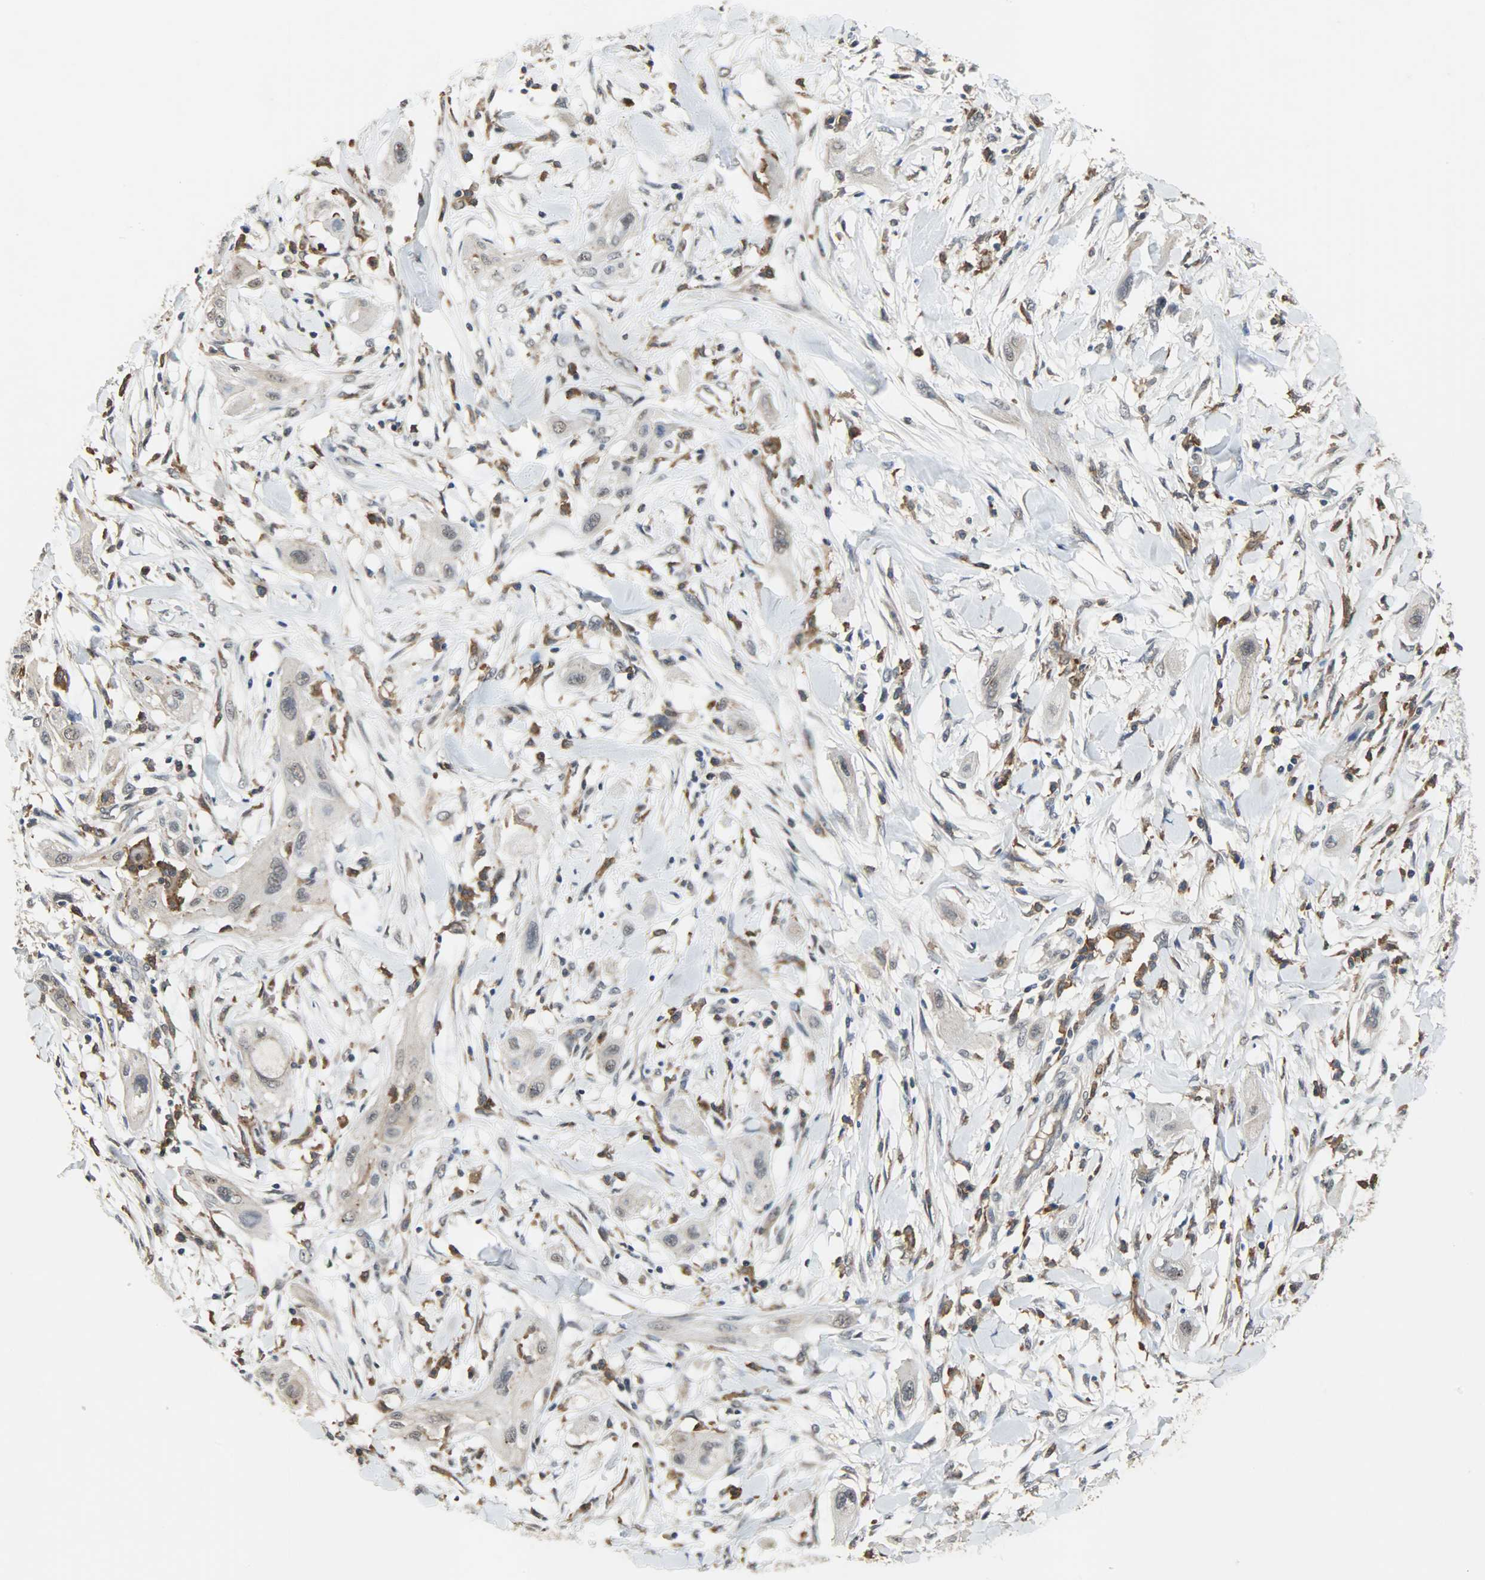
{"staining": {"intensity": "negative", "quantity": "none", "location": "none"}, "tissue": "lung cancer", "cell_type": "Tumor cells", "image_type": "cancer", "snomed": [{"axis": "morphology", "description": "Squamous cell carcinoma, NOS"}, {"axis": "topography", "description": "Lung"}], "caption": "Histopathology image shows no significant protein positivity in tumor cells of lung cancer (squamous cell carcinoma).", "gene": "SKAP2", "patient": {"sex": "female", "age": 47}}